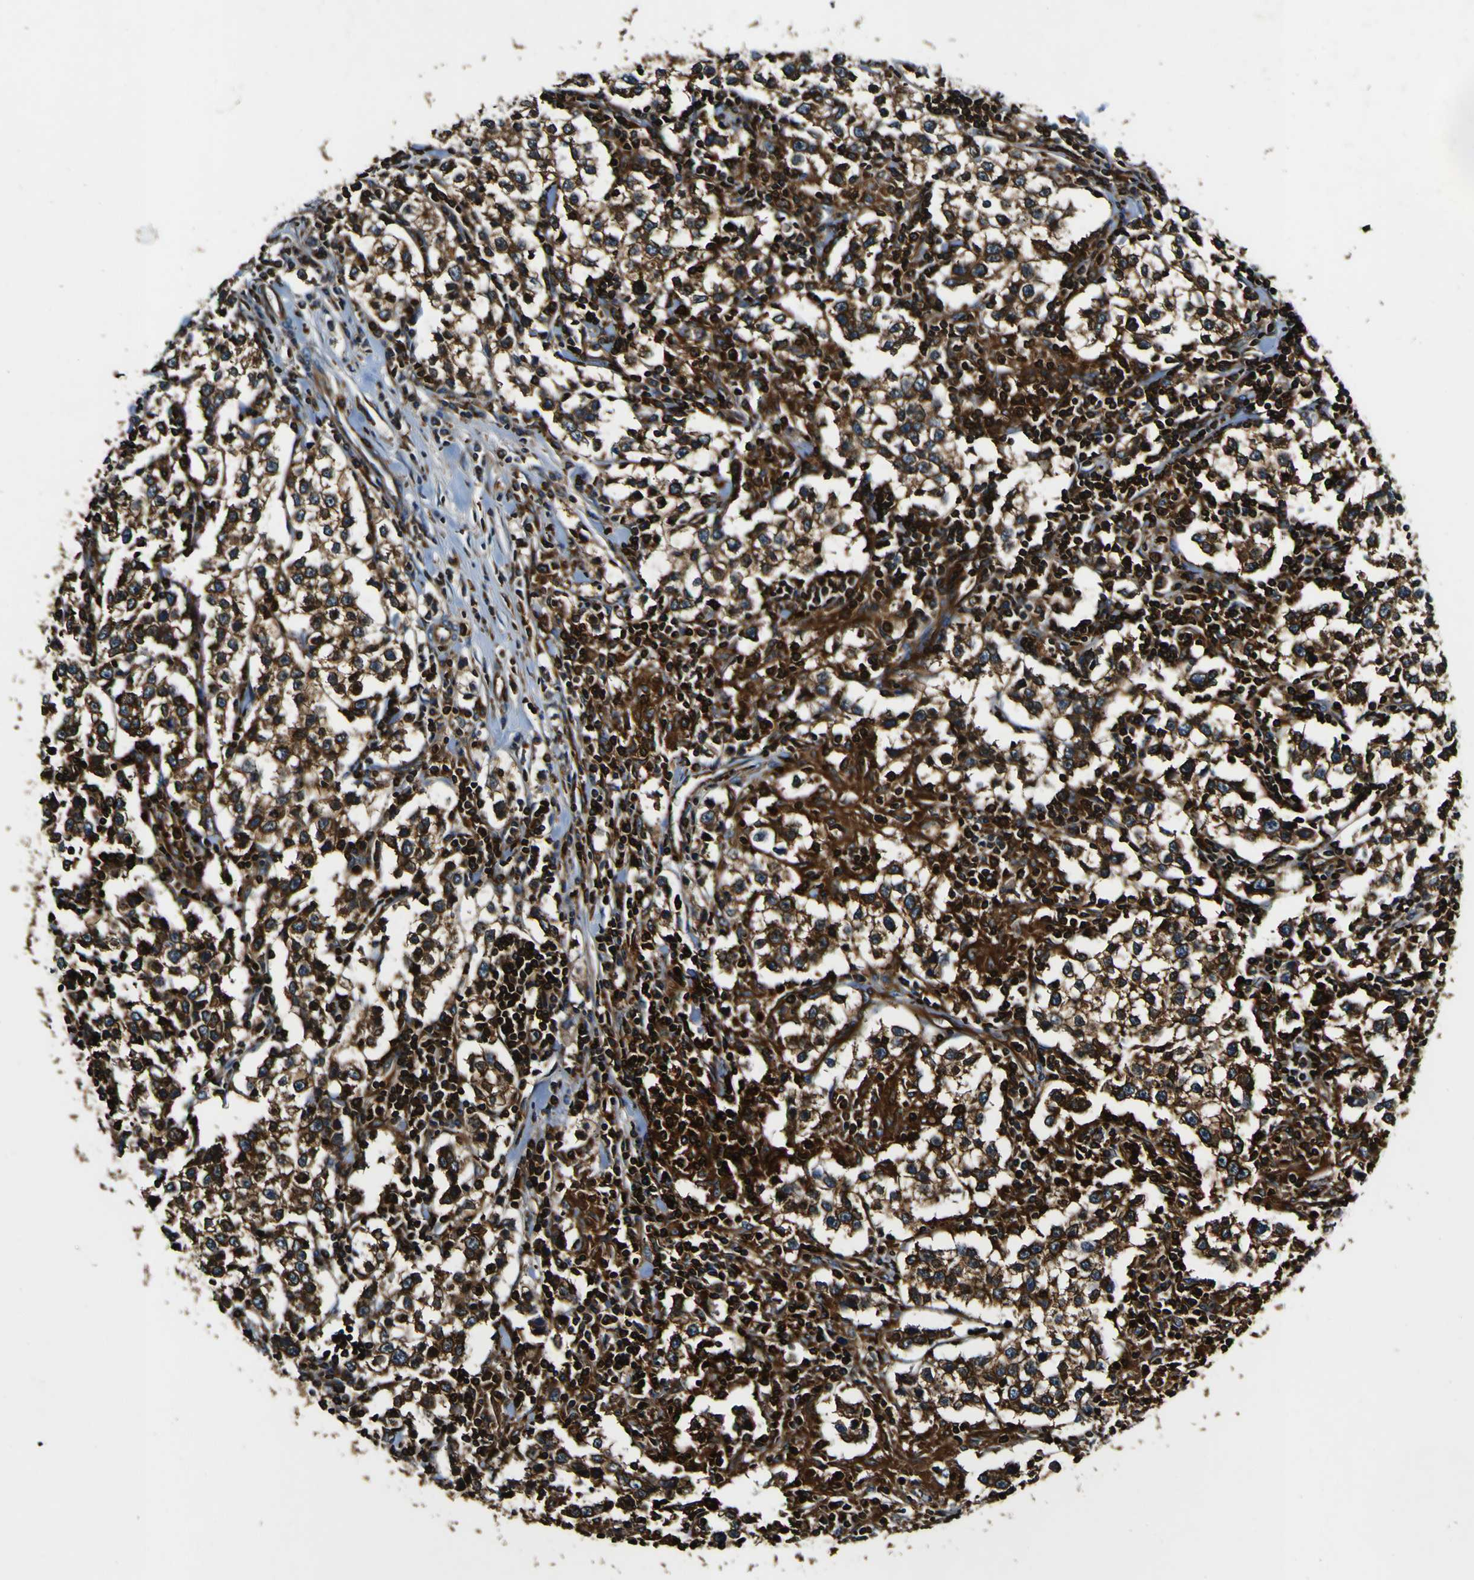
{"staining": {"intensity": "strong", "quantity": ">75%", "location": "cytoplasmic/membranous"}, "tissue": "testis cancer", "cell_type": "Tumor cells", "image_type": "cancer", "snomed": [{"axis": "morphology", "description": "Seminoma, NOS"}, {"axis": "morphology", "description": "Carcinoma, Embryonal, NOS"}, {"axis": "topography", "description": "Testis"}], "caption": "Testis cancer stained for a protein (brown) reveals strong cytoplasmic/membranous positive positivity in approximately >75% of tumor cells.", "gene": "RHOT2", "patient": {"sex": "male", "age": 36}}